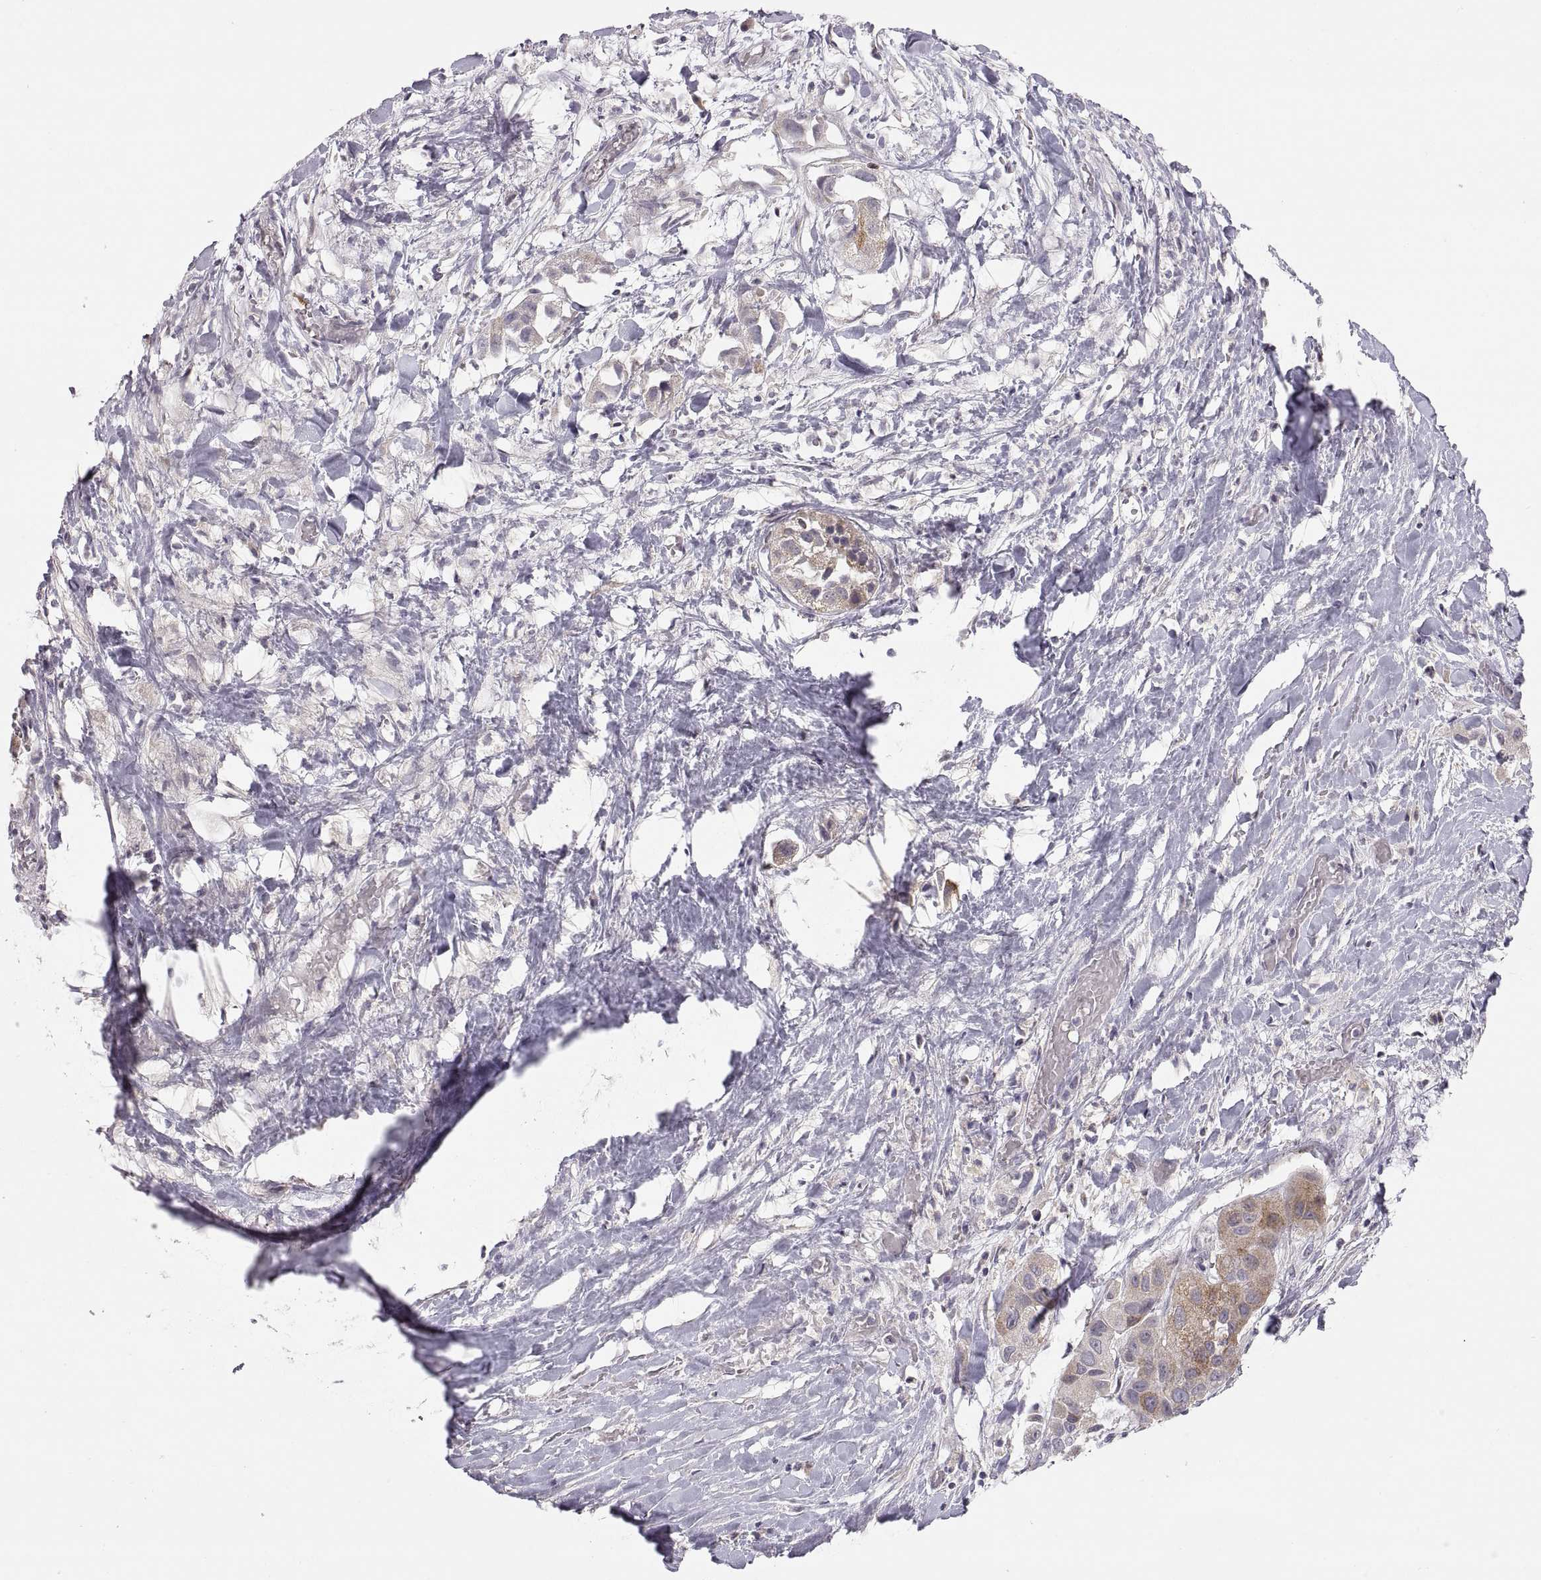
{"staining": {"intensity": "weak", "quantity": "<25%", "location": "cytoplasmic/membranous"}, "tissue": "liver cancer", "cell_type": "Tumor cells", "image_type": "cancer", "snomed": [{"axis": "morphology", "description": "Cholangiocarcinoma"}, {"axis": "topography", "description": "Liver"}], "caption": "An immunohistochemistry image of liver cholangiocarcinoma is shown. There is no staining in tumor cells of liver cholangiocarcinoma.", "gene": "HMGCR", "patient": {"sex": "female", "age": 52}}